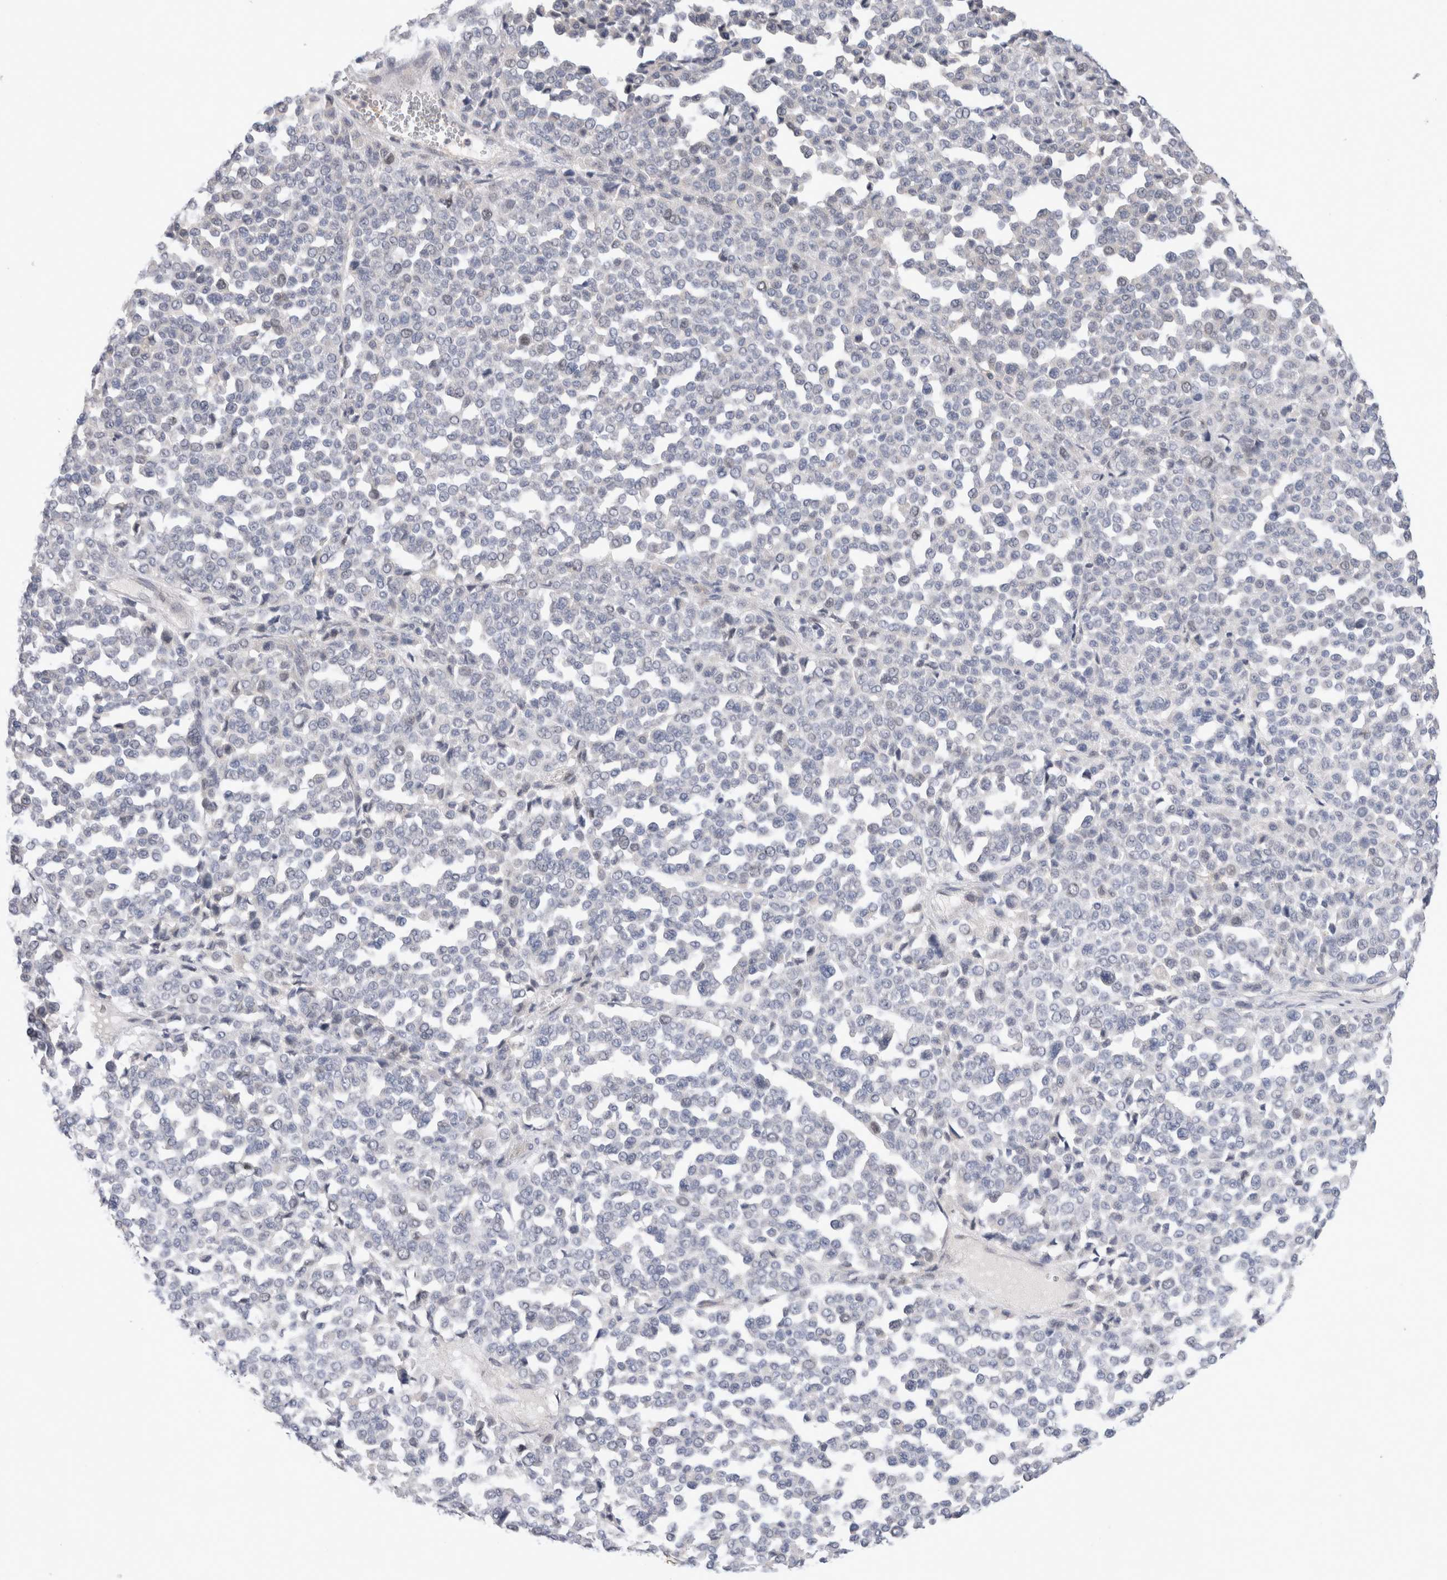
{"staining": {"intensity": "negative", "quantity": "none", "location": "none"}, "tissue": "melanoma", "cell_type": "Tumor cells", "image_type": "cancer", "snomed": [{"axis": "morphology", "description": "Malignant melanoma, Metastatic site"}, {"axis": "topography", "description": "Pancreas"}], "caption": "An immunohistochemistry histopathology image of malignant melanoma (metastatic site) is shown. There is no staining in tumor cells of malignant melanoma (metastatic site). (Immunohistochemistry, brightfield microscopy, high magnification).", "gene": "KNL1", "patient": {"sex": "female", "age": 30}}